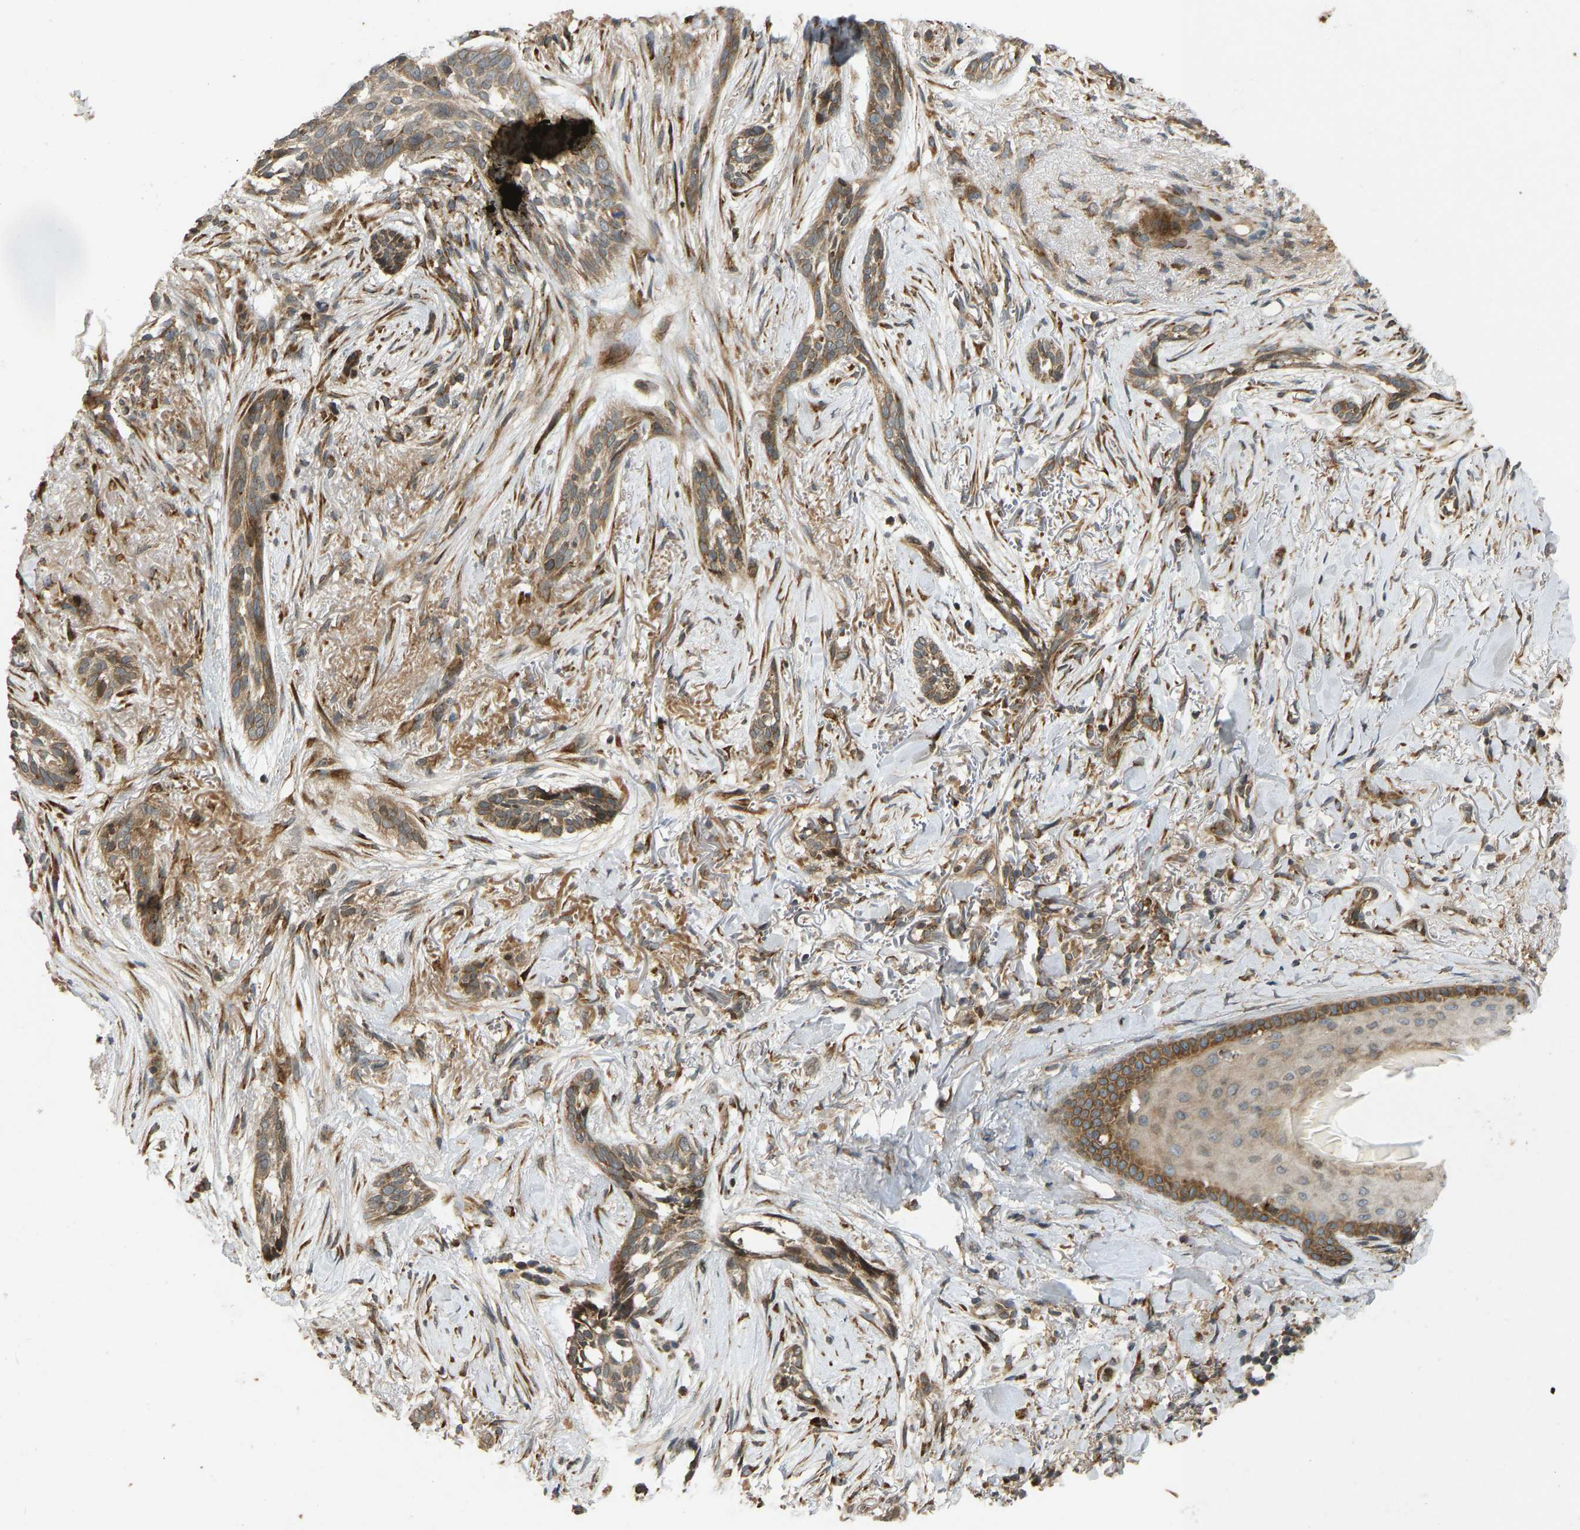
{"staining": {"intensity": "moderate", "quantity": ">75%", "location": "cytoplasmic/membranous"}, "tissue": "skin cancer", "cell_type": "Tumor cells", "image_type": "cancer", "snomed": [{"axis": "morphology", "description": "Basal cell carcinoma"}, {"axis": "topography", "description": "Skin"}], "caption": "IHC of human skin cancer exhibits medium levels of moderate cytoplasmic/membranous staining in approximately >75% of tumor cells. The protein is shown in brown color, while the nuclei are stained blue.", "gene": "RPN2", "patient": {"sex": "female", "age": 88}}